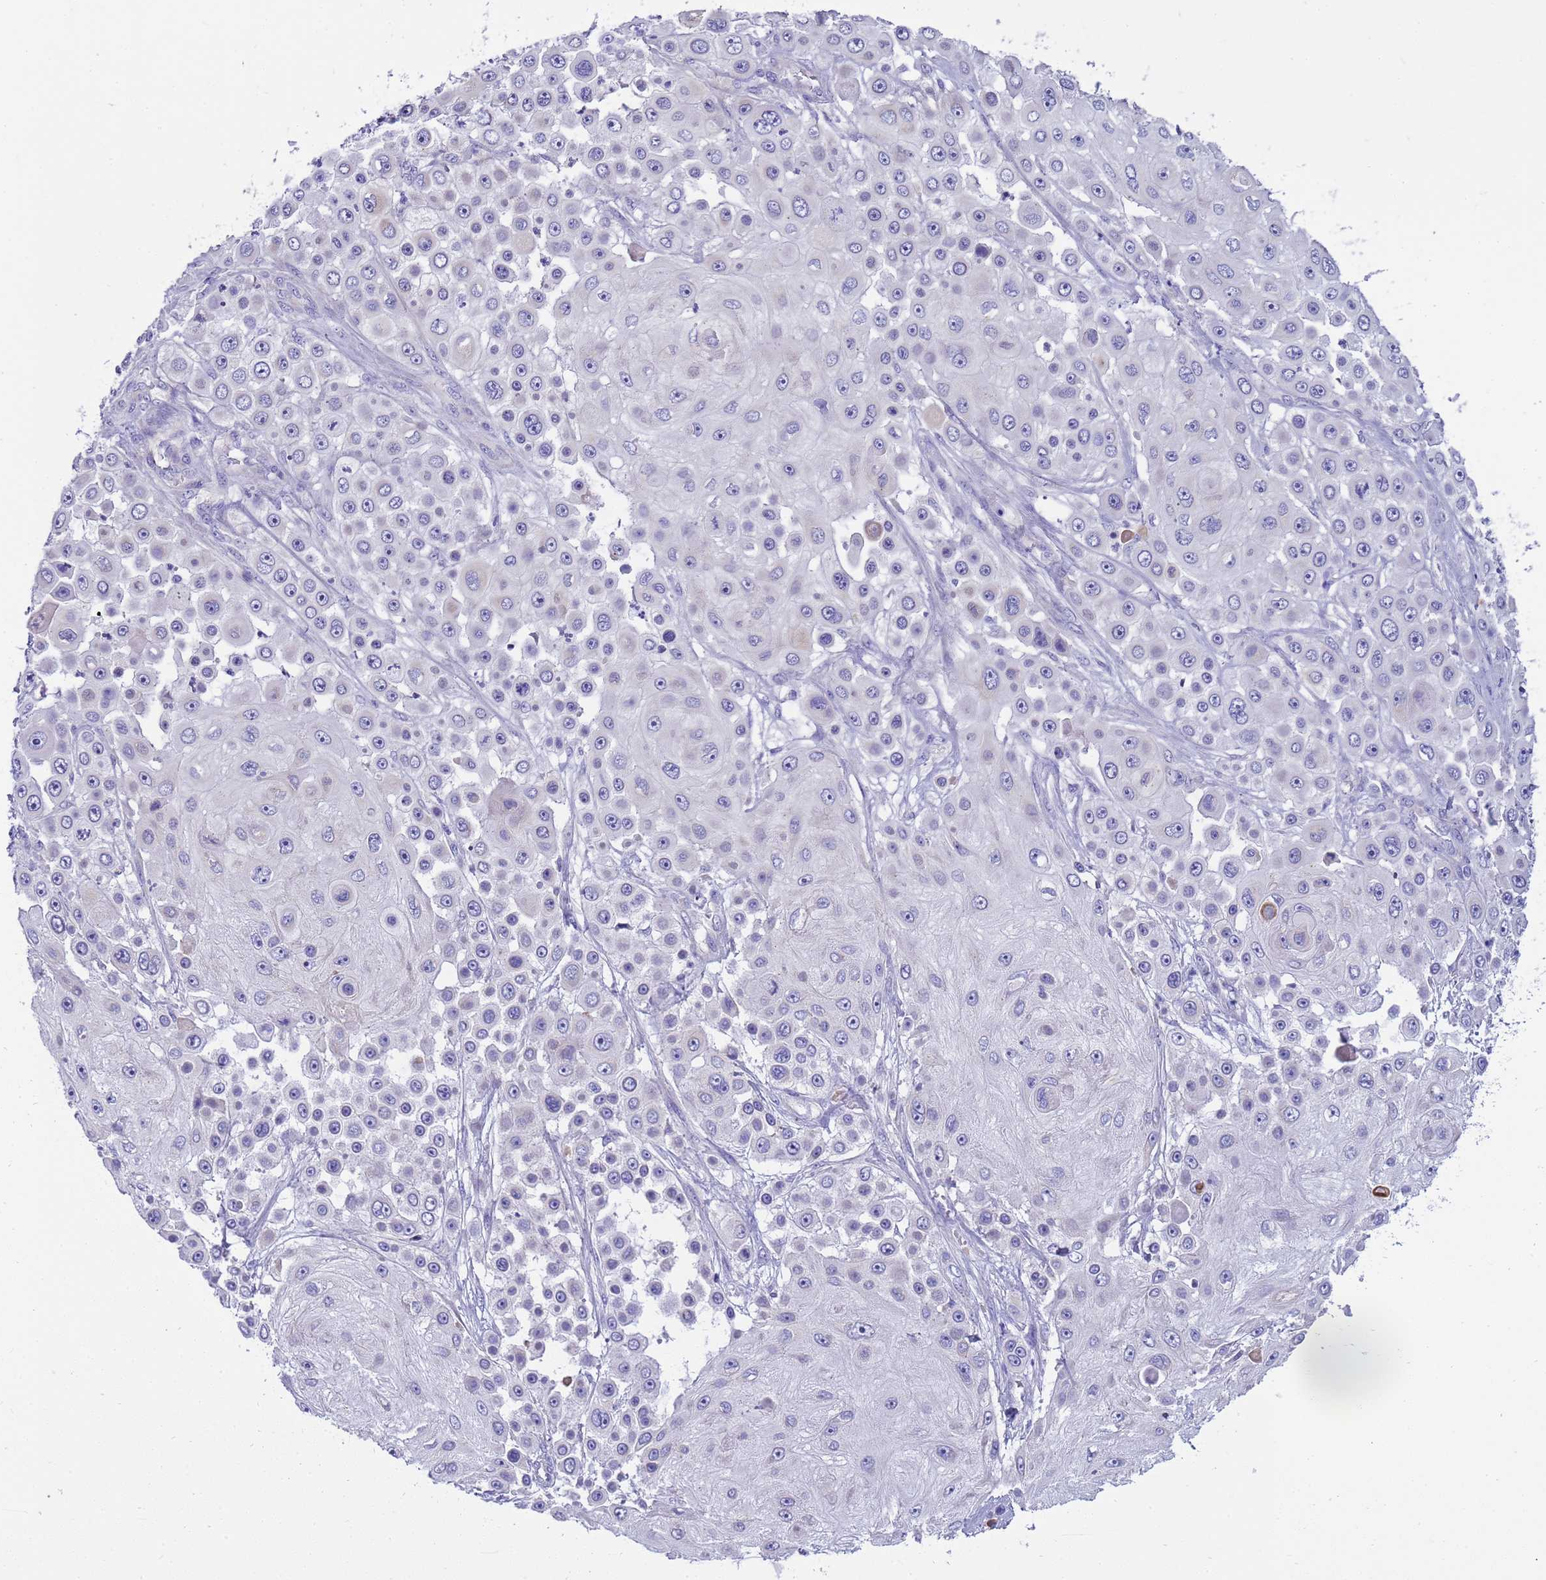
{"staining": {"intensity": "negative", "quantity": "none", "location": "none"}, "tissue": "skin cancer", "cell_type": "Tumor cells", "image_type": "cancer", "snomed": [{"axis": "morphology", "description": "Squamous cell carcinoma, NOS"}, {"axis": "topography", "description": "Skin"}], "caption": "Immunohistochemical staining of skin cancer (squamous cell carcinoma) shows no significant positivity in tumor cells.", "gene": "RIPPLY2", "patient": {"sex": "male", "age": 67}}